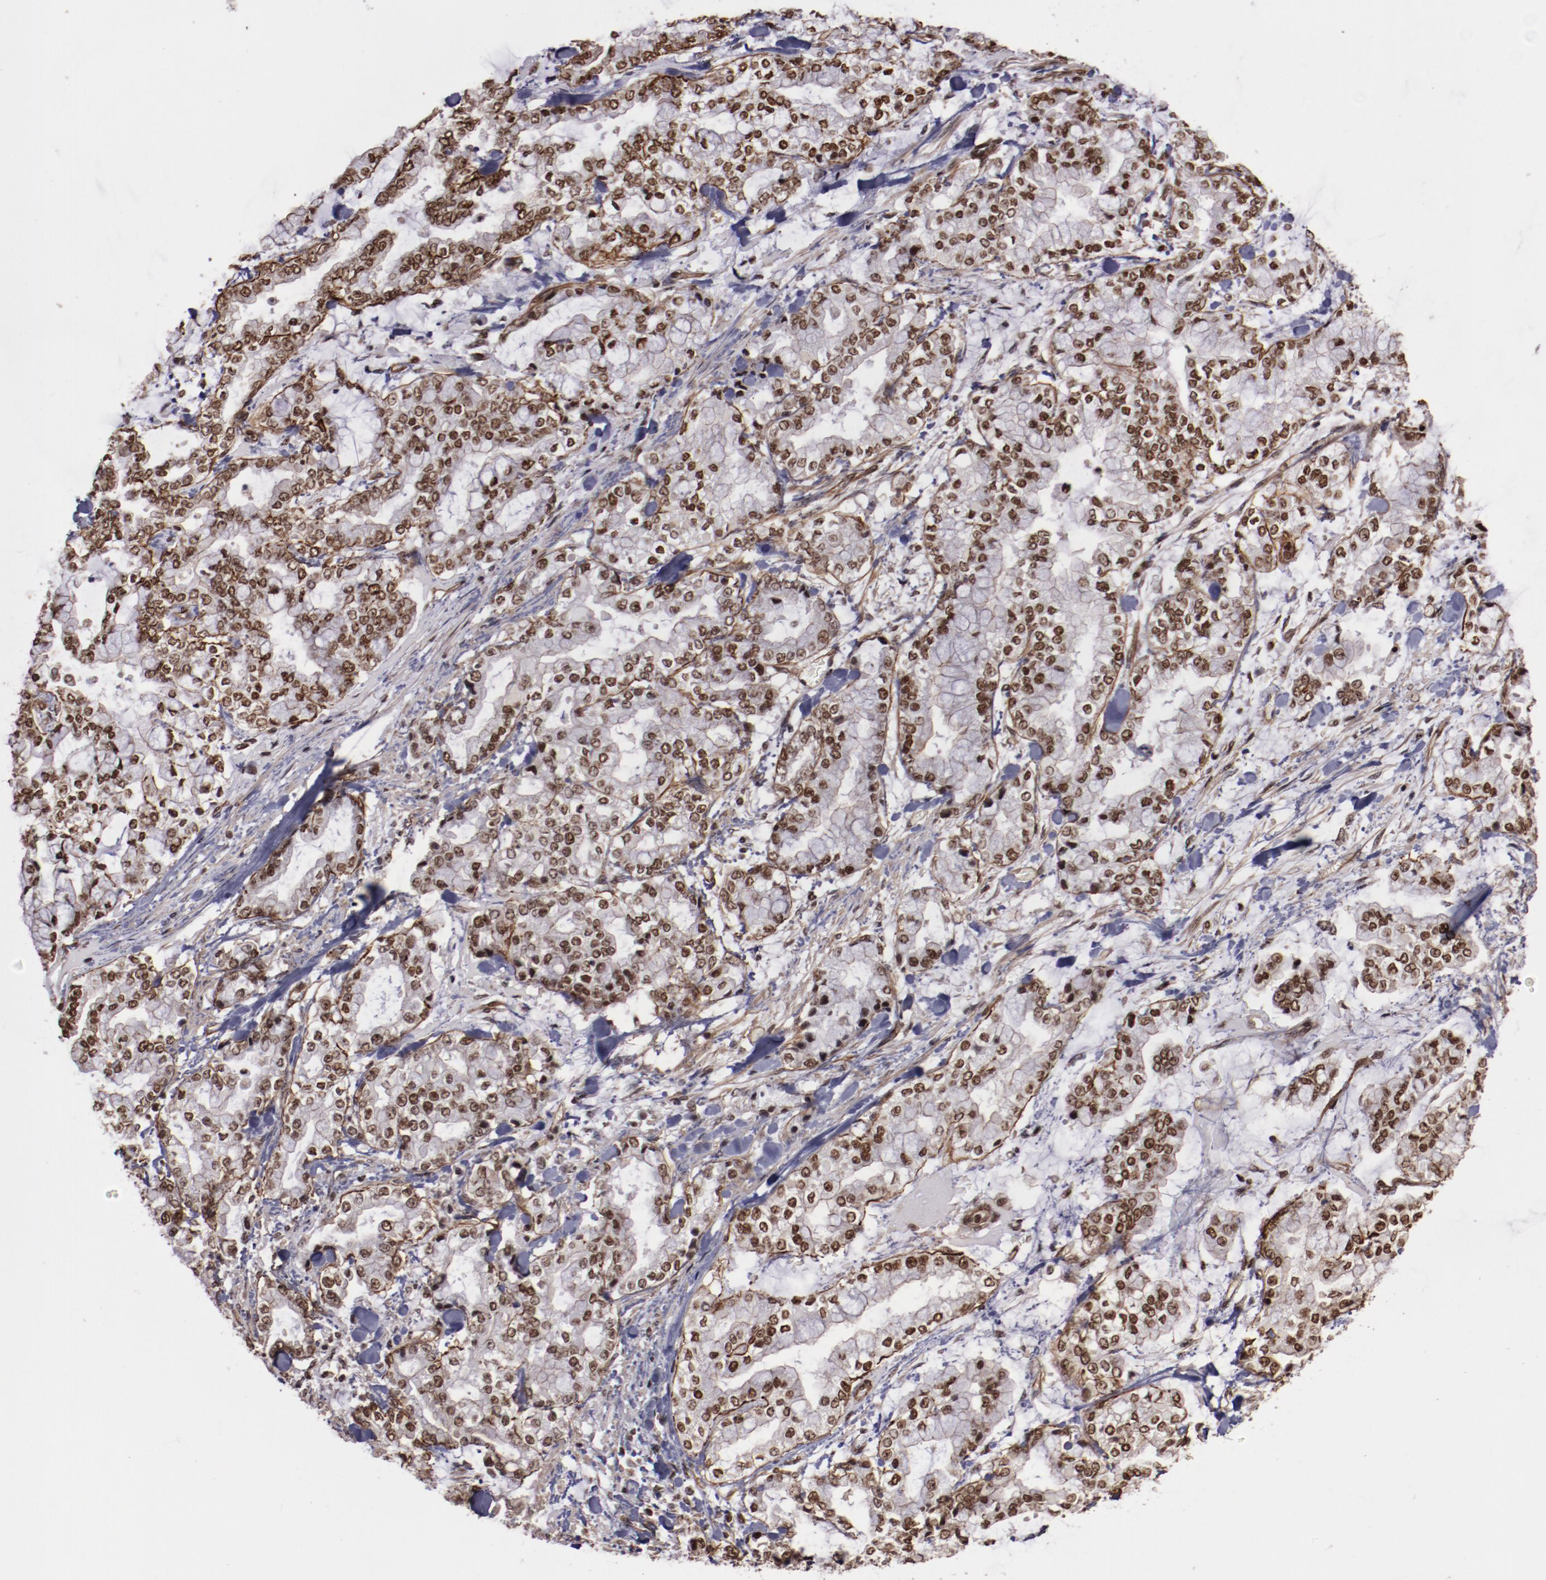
{"staining": {"intensity": "moderate", "quantity": ">75%", "location": "nuclear"}, "tissue": "stomach cancer", "cell_type": "Tumor cells", "image_type": "cancer", "snomed": [{"axis": "morphology", "description": "Normal tissue, NOS"}, {"axis": "morphology", "description": "Adenocarcinoma, NOS"}, {"axis": "topography", "description": "Stomach, upper"}, {"axis": "topography", "description": "Stomach"}], "caption": "Human stomach cancer (adenocarcinoma) stained with a protein marker demonstrates moderate staining in tumor cells.", "gene": "STAG2", "patient": {"sex": "male", "age": 76}}